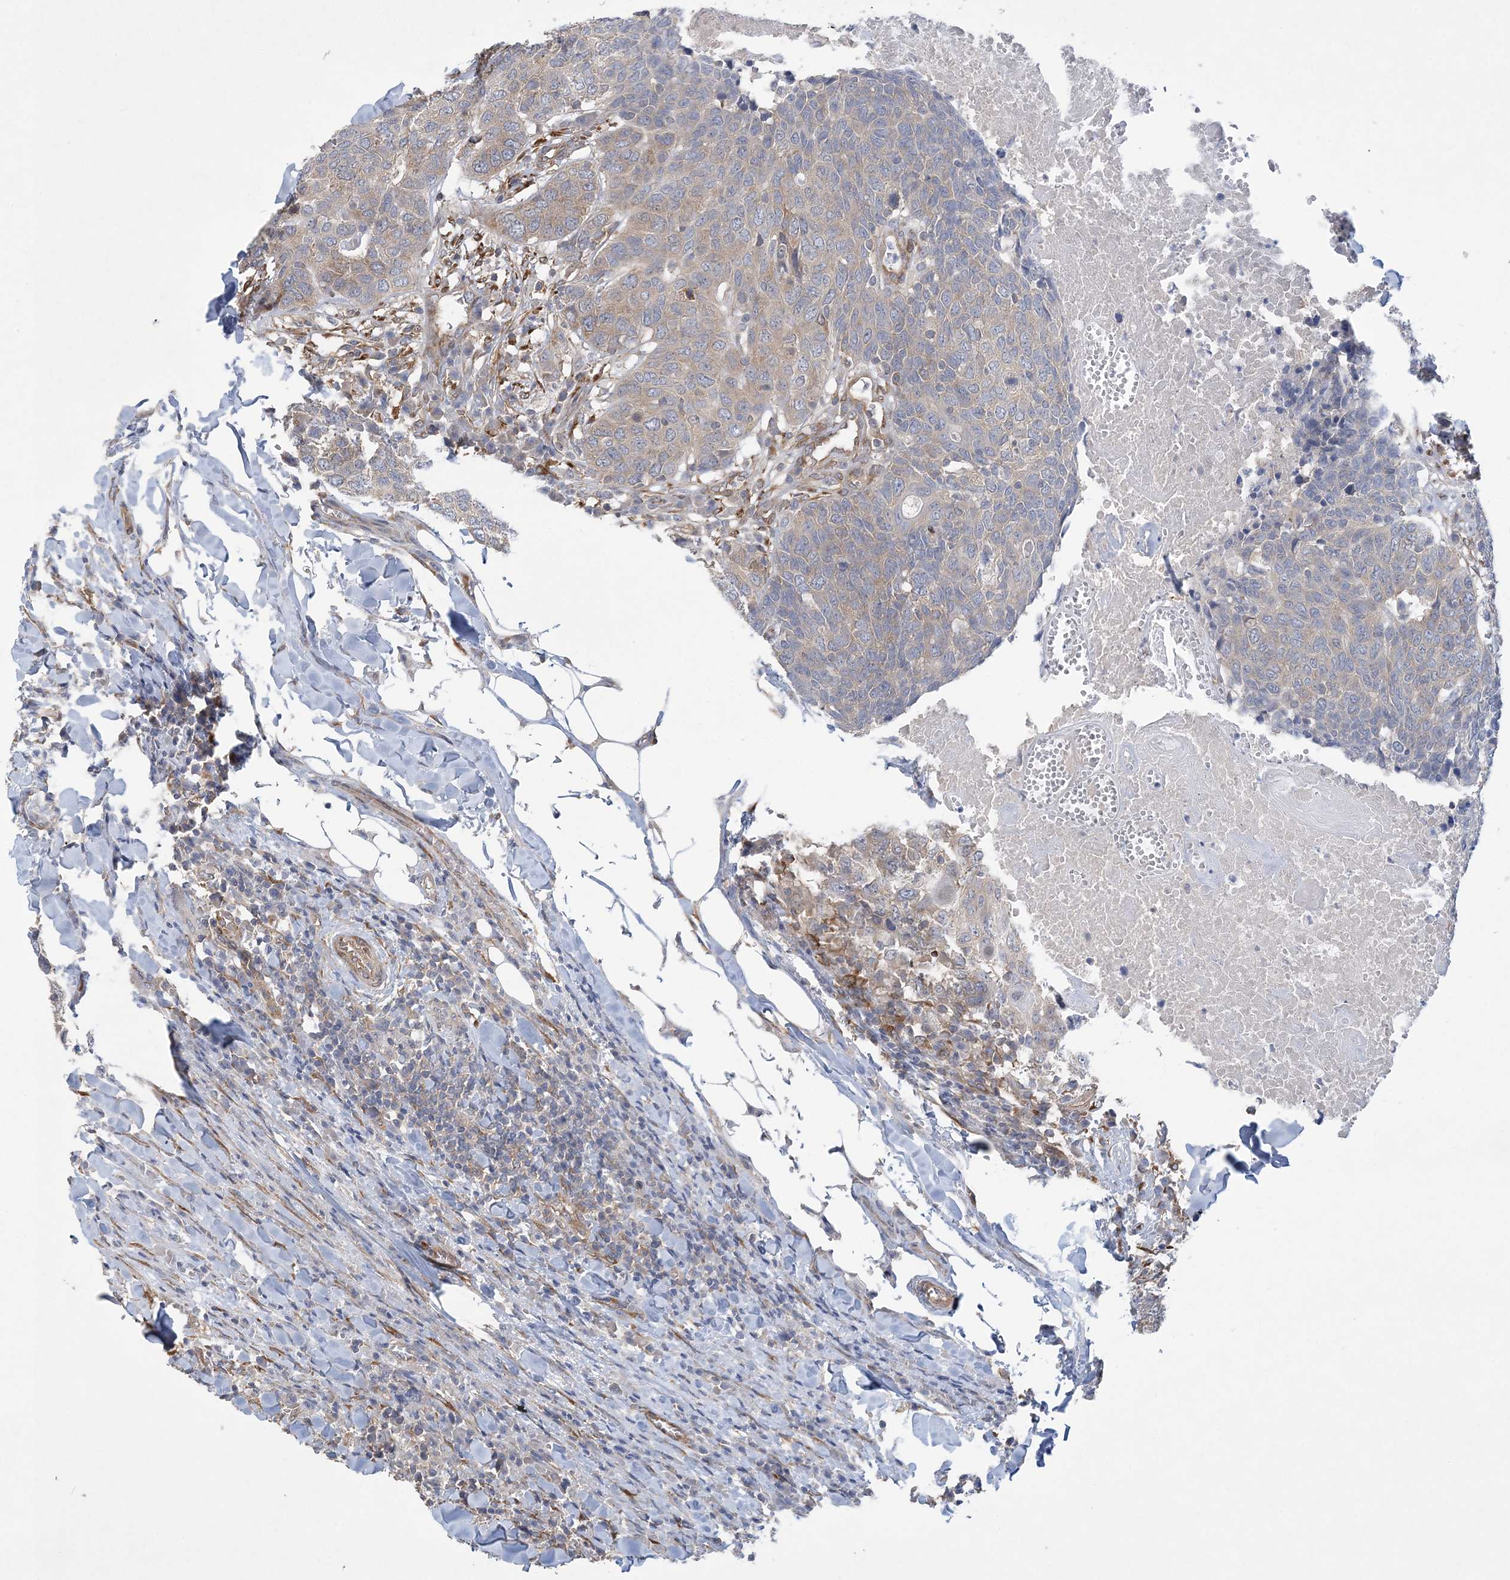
{"staining": {"intensity": "weak", "quantity": "25%-75%", "location": "cytoplasmic/membranous"}, "tissue": "head and neck cancer", "cell_type": "Tumor cells", "image_type": "cancer", "snomed": [{"axis": "morphology", "description": "Squamous cell carcinoma, NOS"}, {"axis": "topography", "description": "Head-Neck"}], "caption": "Immunohistochemistry (IHC) (DAB) staining of human head and neck cancer (squamous cell carcinoma) reveals weak cytoplasmic/membranous protein positivity in approximately 25%-75% of tumor cells.", "gene": "MAP4K5", "patient": {"sex": "male", "age": 66}}